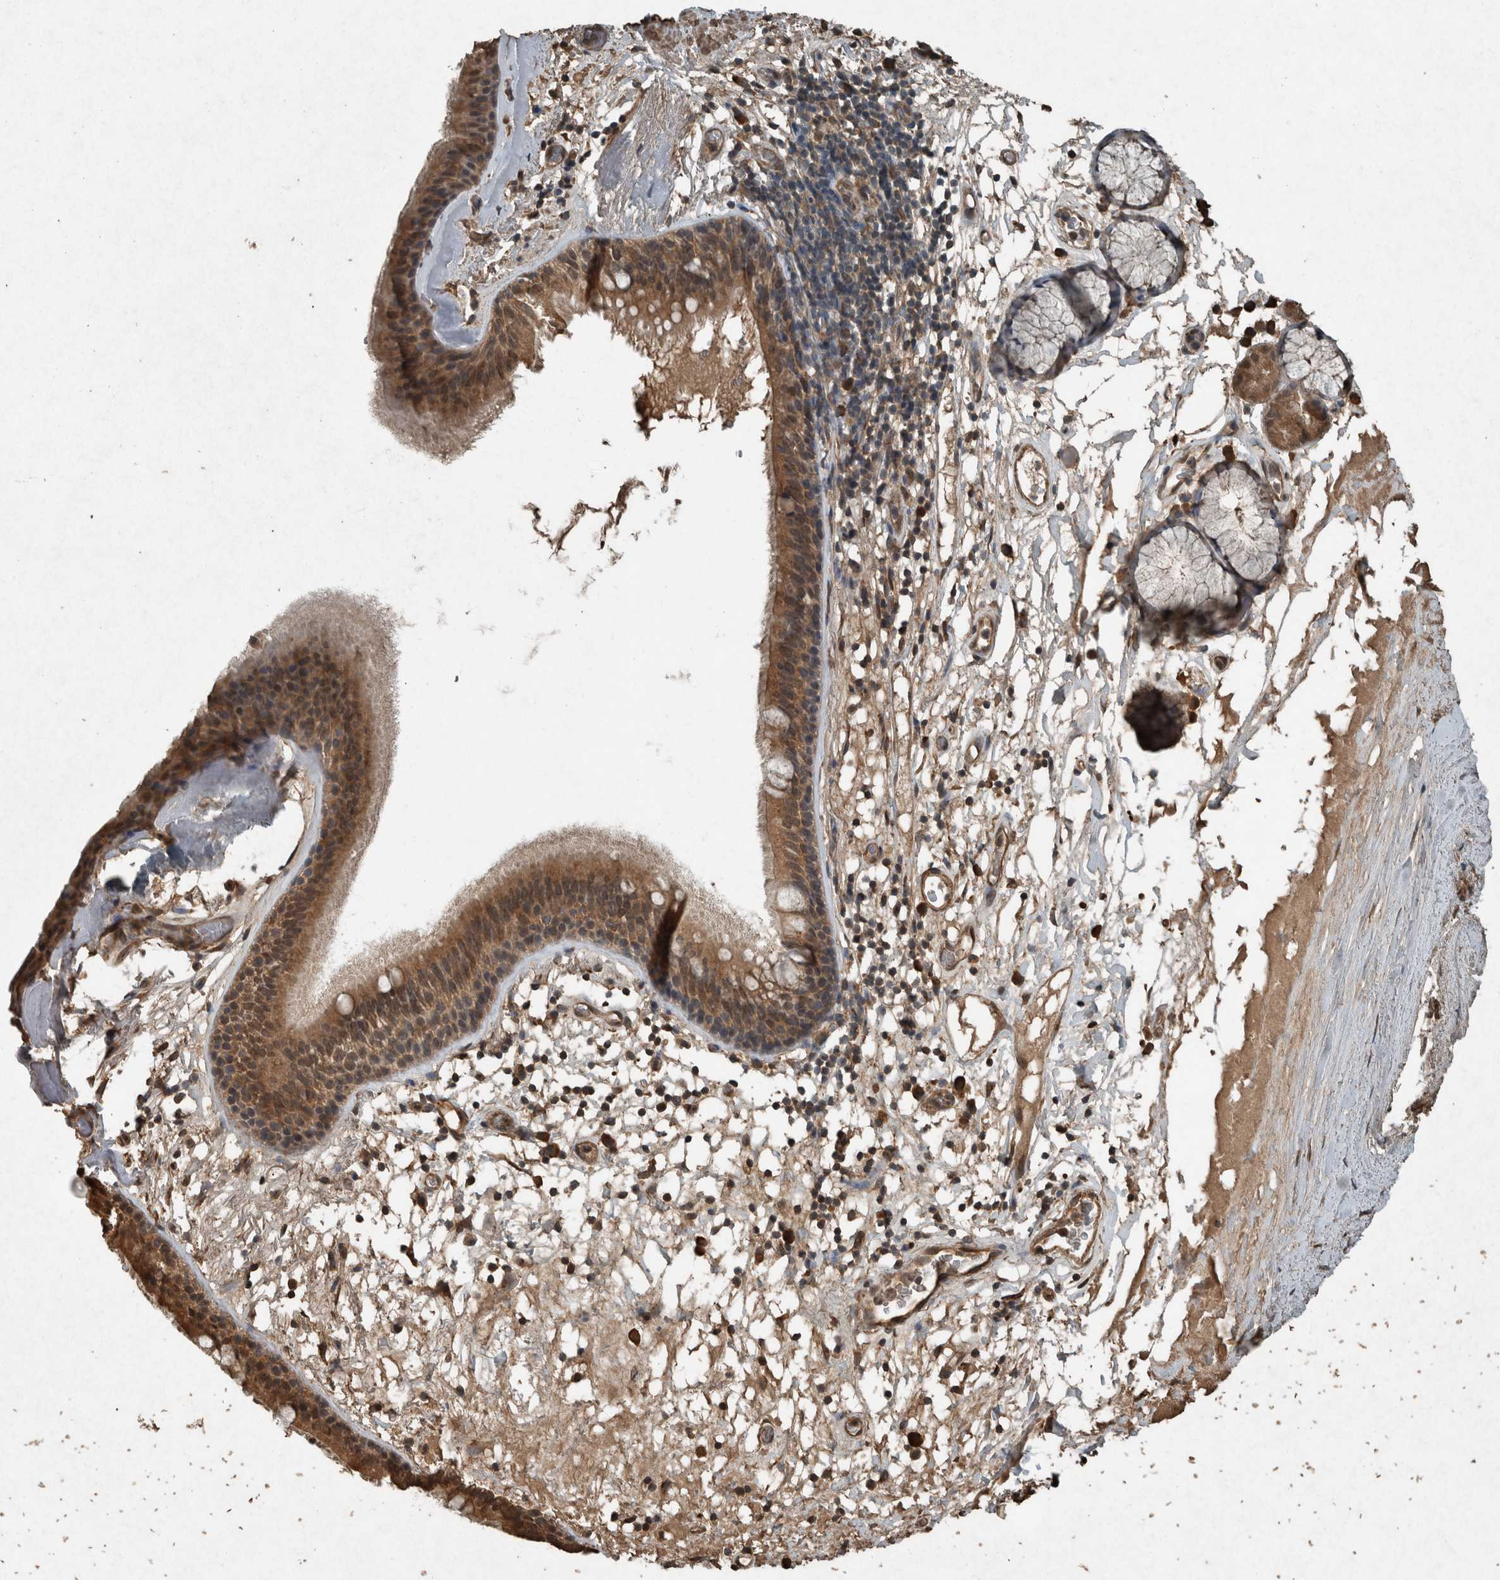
{"staining": {"intensity": "moderate", "quantity": ">75%", "location": "cytoplasmic/membranous,nuclear"}, "tissue": "bronchus", "cell_type": "Respiratory epithelial cells", "image_type": "normal", "snomed": [{"axis": "morphology", "description": "Normal tissue, NOS"}, {"axis": "topography", "description": "Cartilage tissue"}], "caption": "Protein staining of normal bronchus displays moderate cytoplasmic/membranous,nuclear positivity in approximately >75% of respiratory epithelial cells.", "gene": "ARHGEF12", "patient": {"sex": "female", "age": 63}}